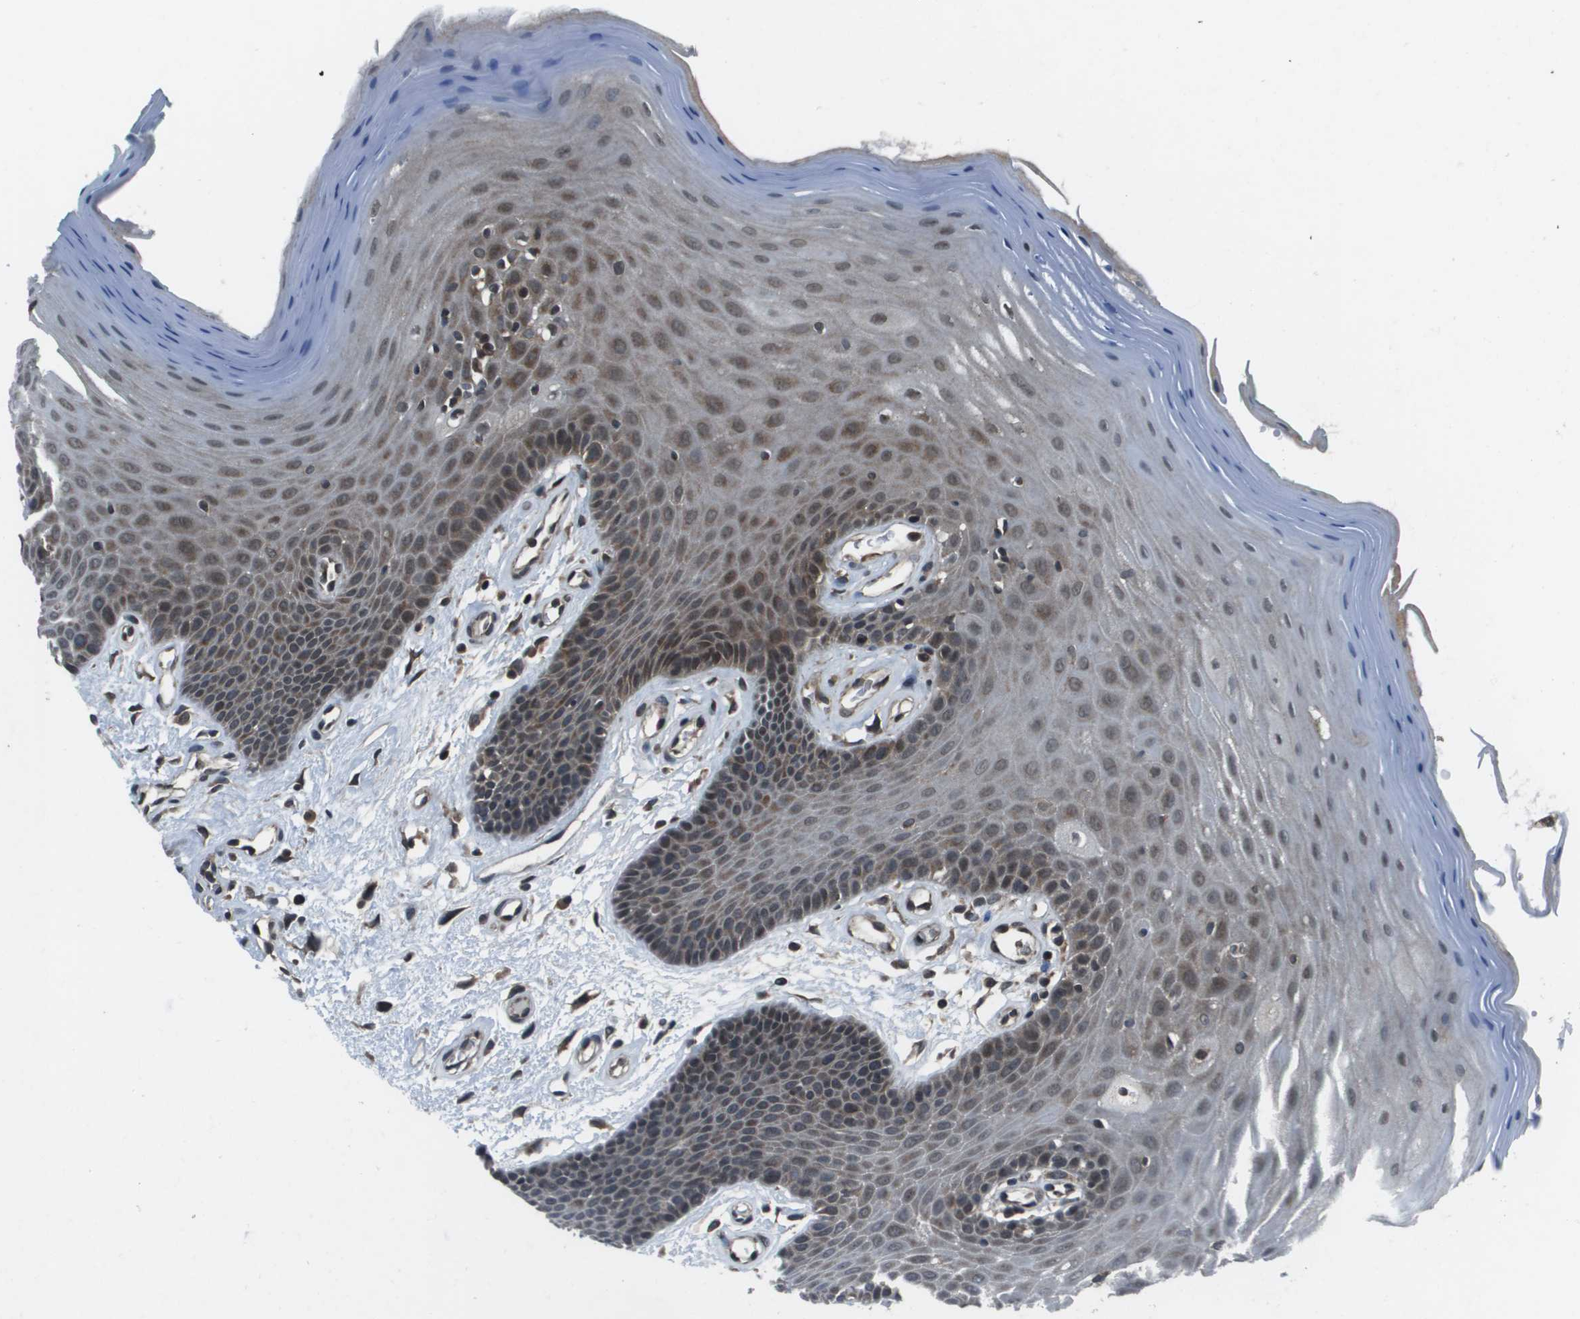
{"staining": {"intensity": "moderate", "quantity": "25%-75%", "location": "cytoplasmic/membranous"}, "tissue": "oral mucosa", "cell_type": "Squamous epithelial cells", "image_type": "normal", "snomed": [{"axis": "morphology", "description": "Normal tissue, NOS"}, {"axis": "morphology", "description": "Squamous cell carcinoma, NOS"}, {"axis": "topography", "description": "Skeletal muscle"}, {"axis": "topography", "description": "Adipose tissue"}, {"axis": "topography", "description": "Vascular tissue"}, {"axis": "topography", "description": "Oral tissue"}, {"axis": "topography", "description": "Peripheral nerve tissue"}, {"axis": "topography", "description": "Head-Neck"}], "caption": "Oral mucosa stained for a protein shows moderate cytoplasmic/membranous positivity in squamous epithelial cells. The staining was performed using DAB, with brown indicating positive protein expression. Nuclei are stained blue with hematoxylin.", "gene": "PPFIA1", "patient": {"sex": "male", "age": 71}}